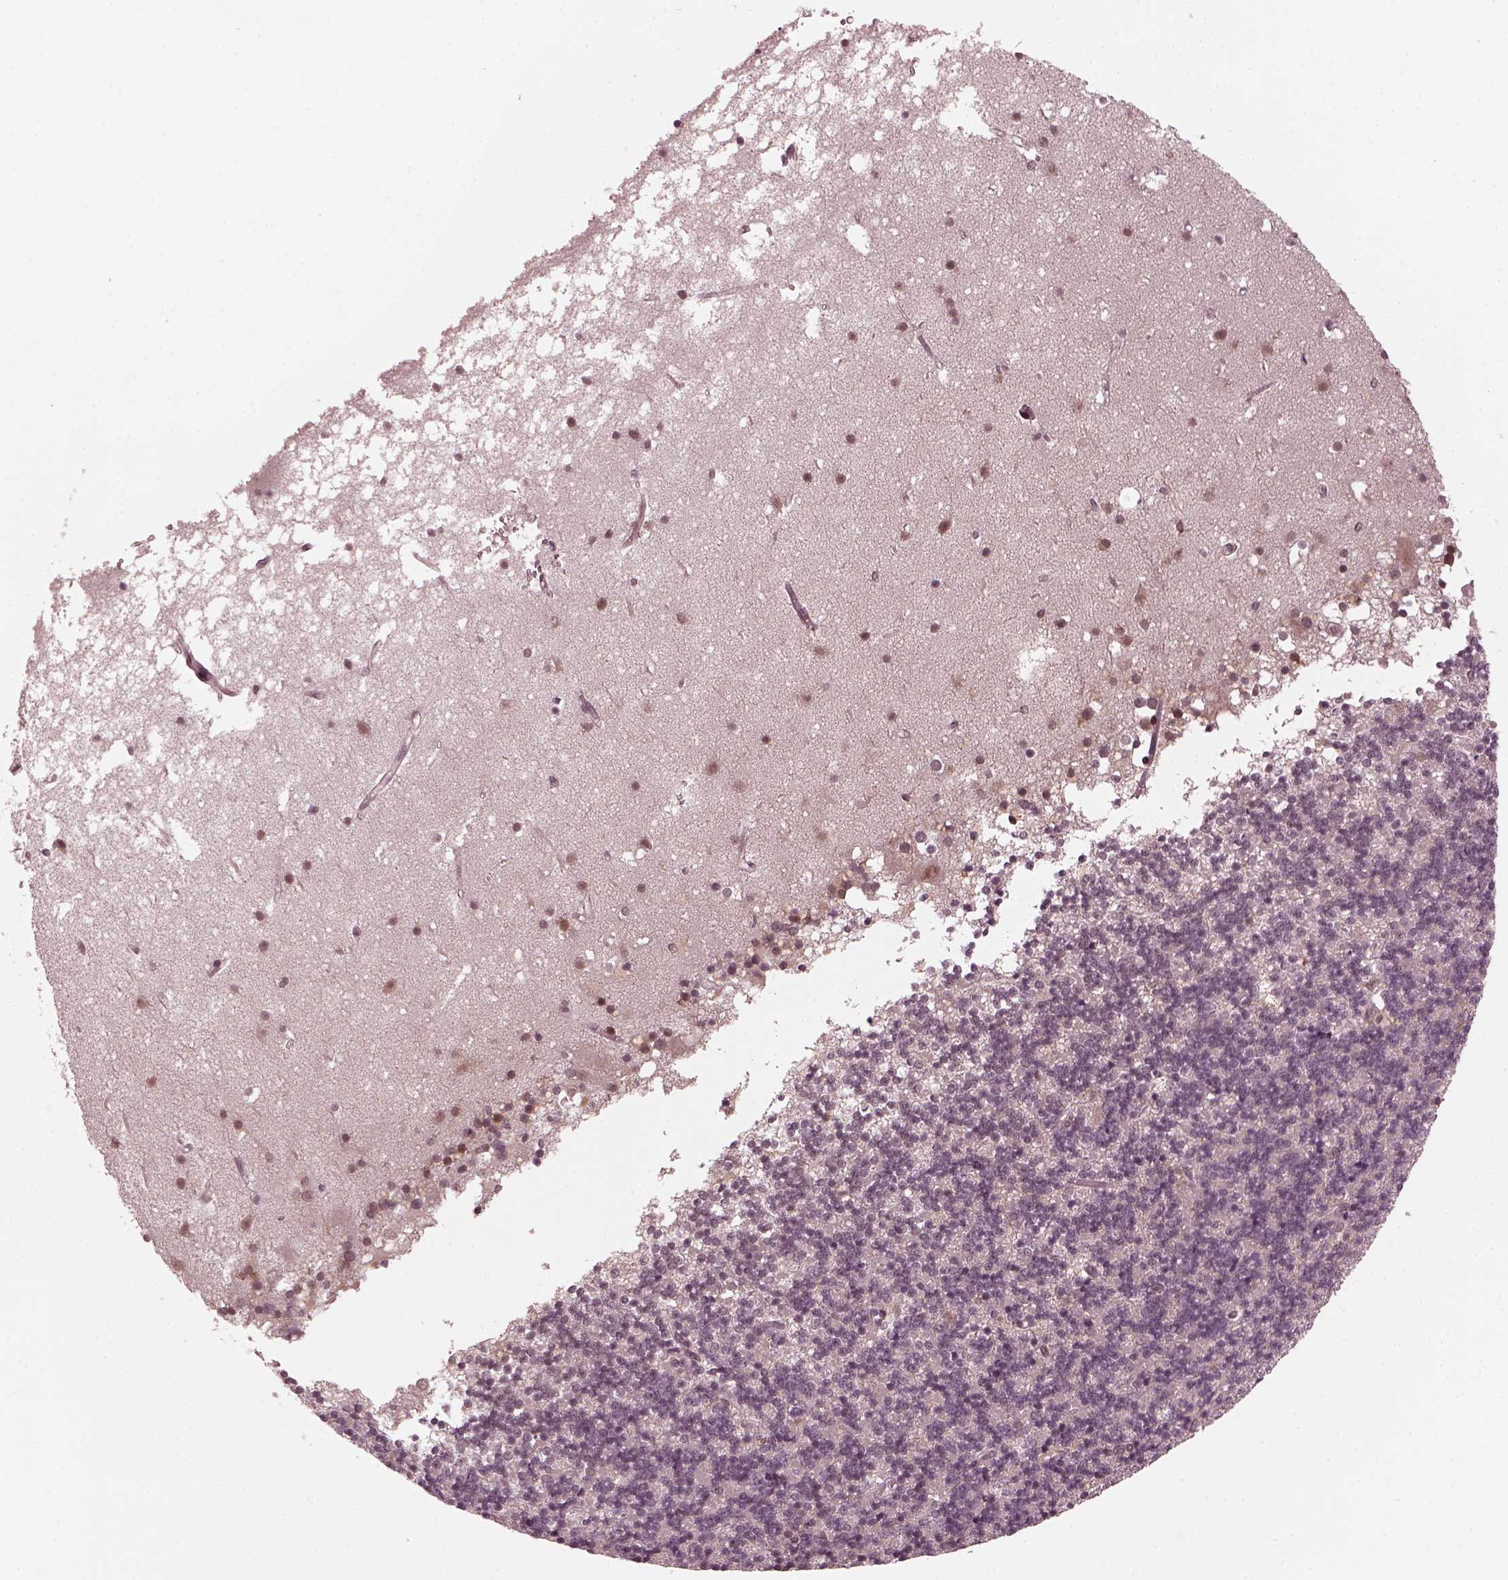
{"staining": {"intensity": "negative", "quantity": "none", "location": "none"}, "tissue": "cerebellum", "cell_type": "Cells in granular layer", "image_type": "normal", "snomed": [{"axis": "morphology", "description": "Normal tissue, NOS"}, {"axis": "topography", "description": "Cerebellum"}], "caption": "IHC of benign human cerebellum demonstrates no staining in cells in granular layer.", "gene": "TRIB3", "patient": {"sex": "male", "age": 70}}